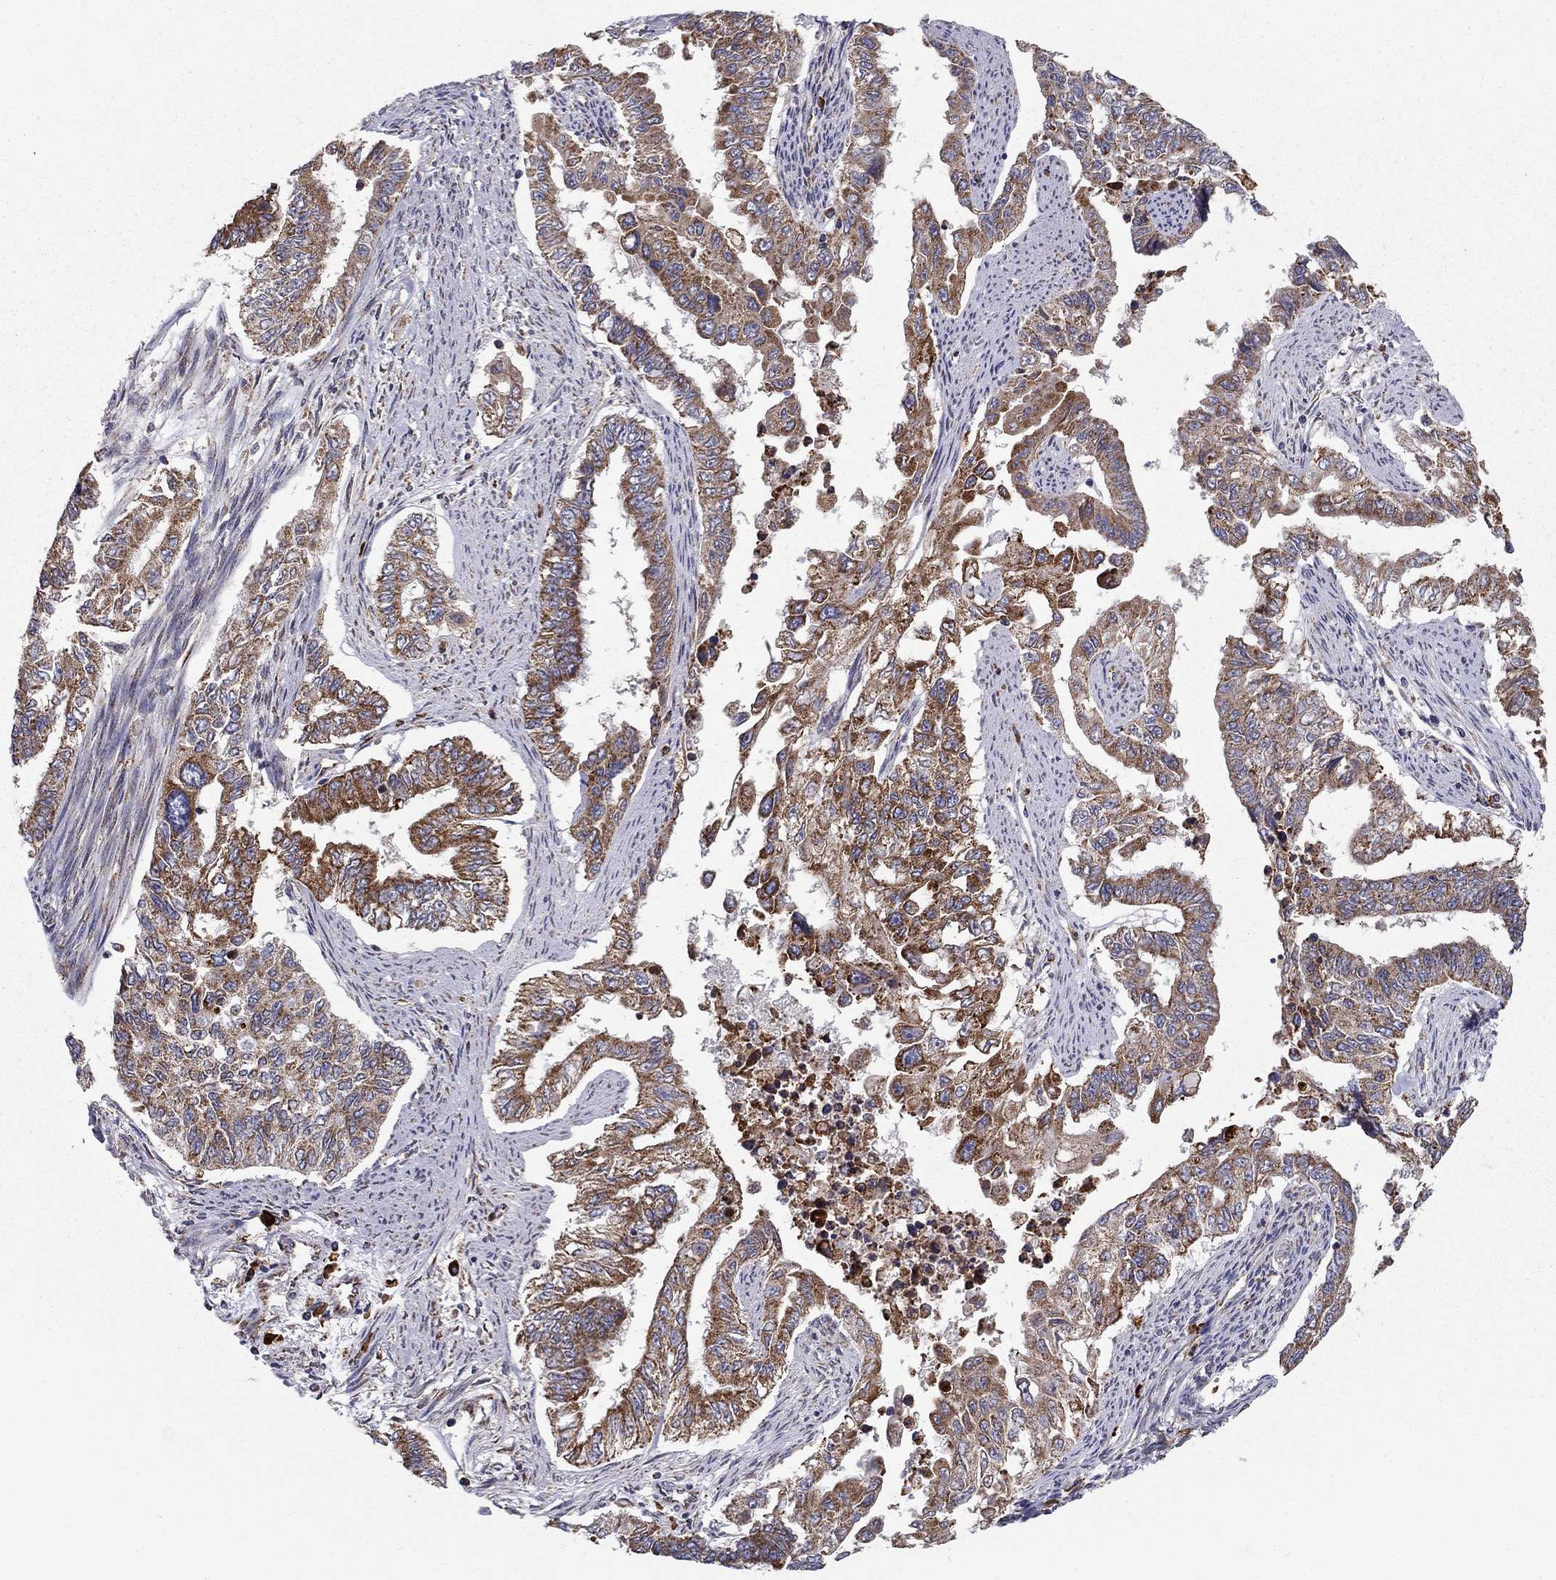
{"staining": {"intensity": "strong", "quantity": ">75%", "location": "cytoplasmic/membranous"}, "tissue": "endometrial cancer", "cell_type": "Tumor cells", "image_type": "cancer", "snomed": [{"axis": "morphology", "description": "Adenocarcinoma, NOS"}, {"axis": "topography", "description": "Uterus"}], "caption": "Protein staining shows strong cytoplasmic/membranous expression in about >75% of tumor cells in endometrial cancer.", "gene": "PRDX4", "patient": {"sex": "female", "age": 59}}